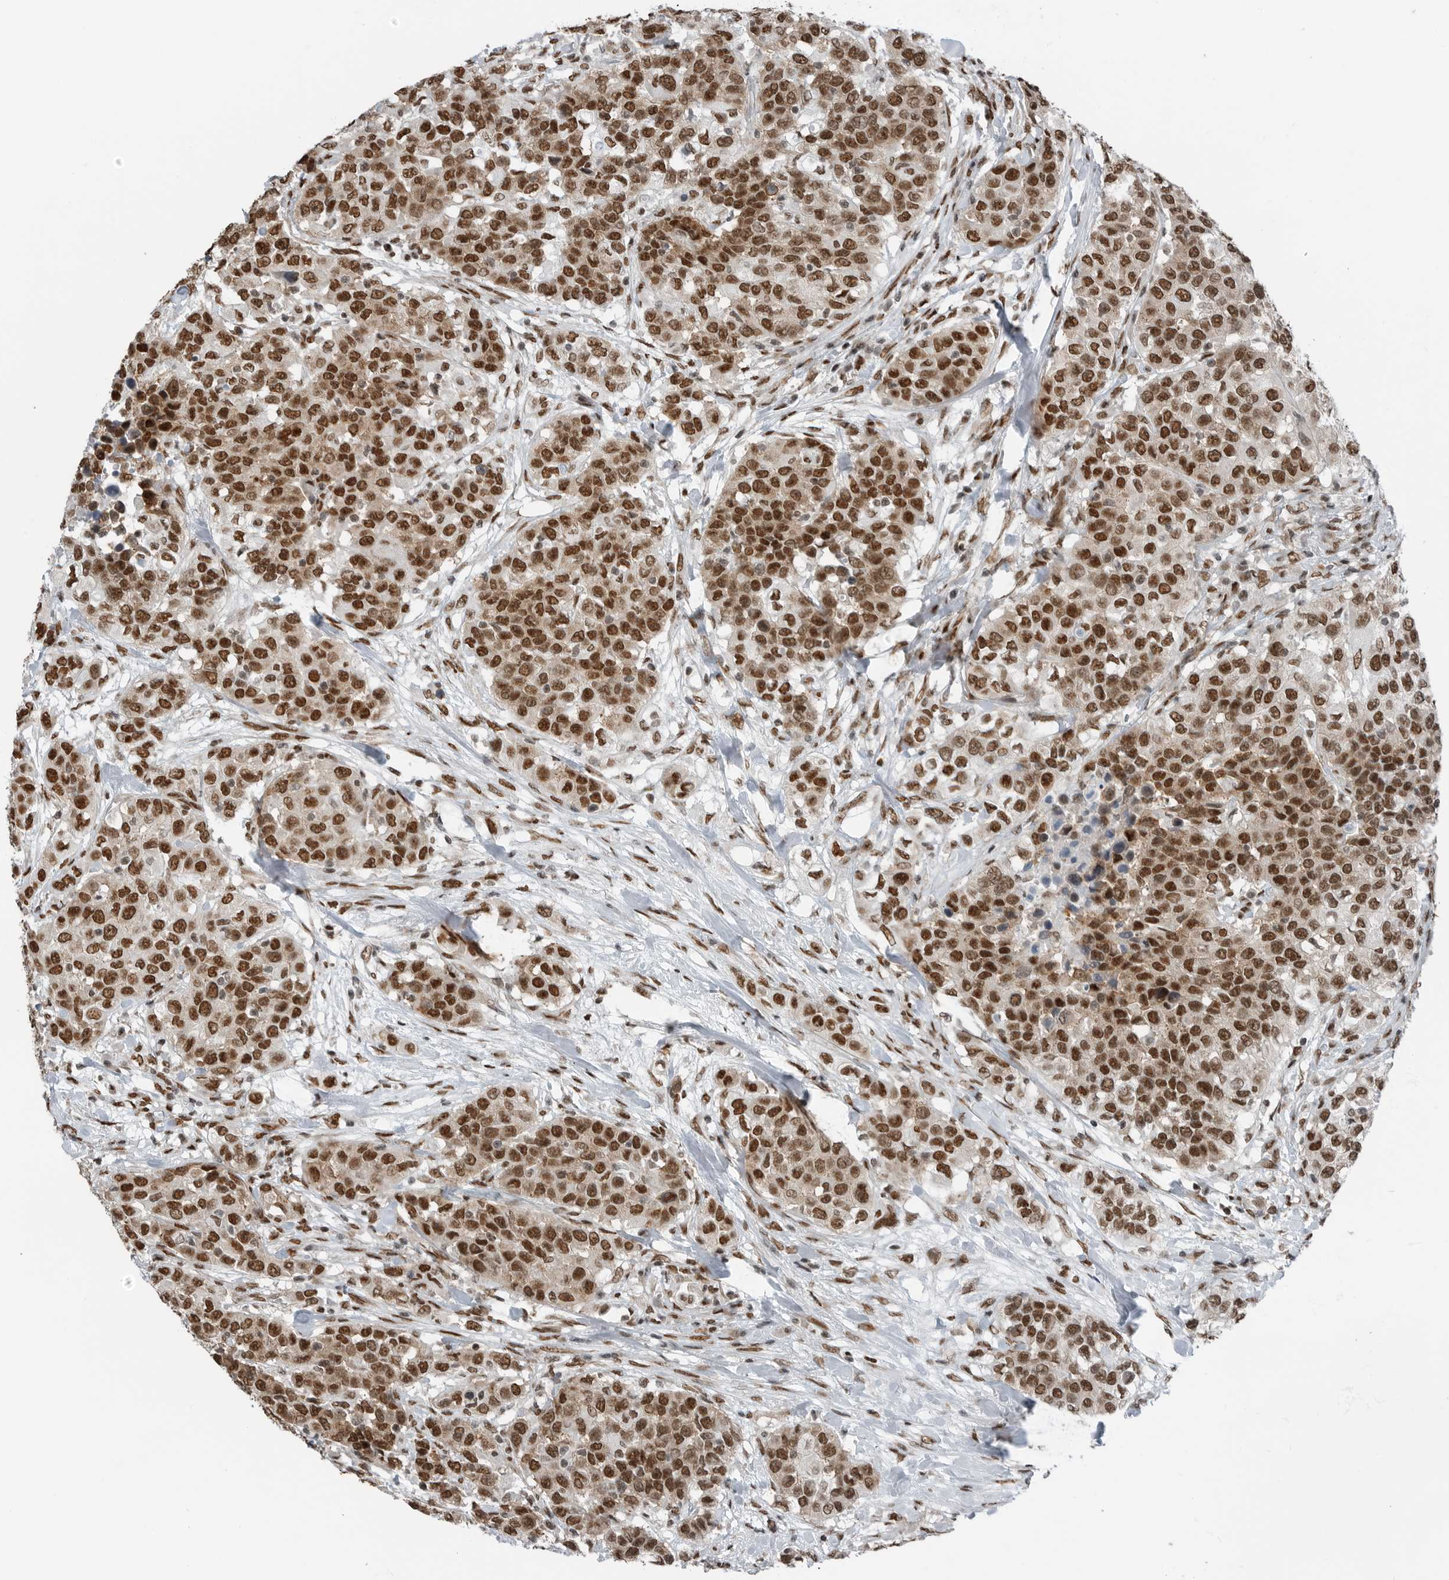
{"staining": {"intensity": "strong", "quantity": ">75%", "location": "nuclear"}, "tissue": "urothelial cancer", "cell_type": "Tumor cells", "image_type": "cancer", "snomed": [{"axis": "morphology", "description": "Urothelial carcinoma, High grade"}, {"axis": "topography", "description": "Urinary bladder"}], "caption": "Protein analysis of urothelial cancer tissue reveals strong nuclear positivity in about >75% of tumor cells.", "gene": "BLZF1", "patient": {"sex": "female", "age": 80}}